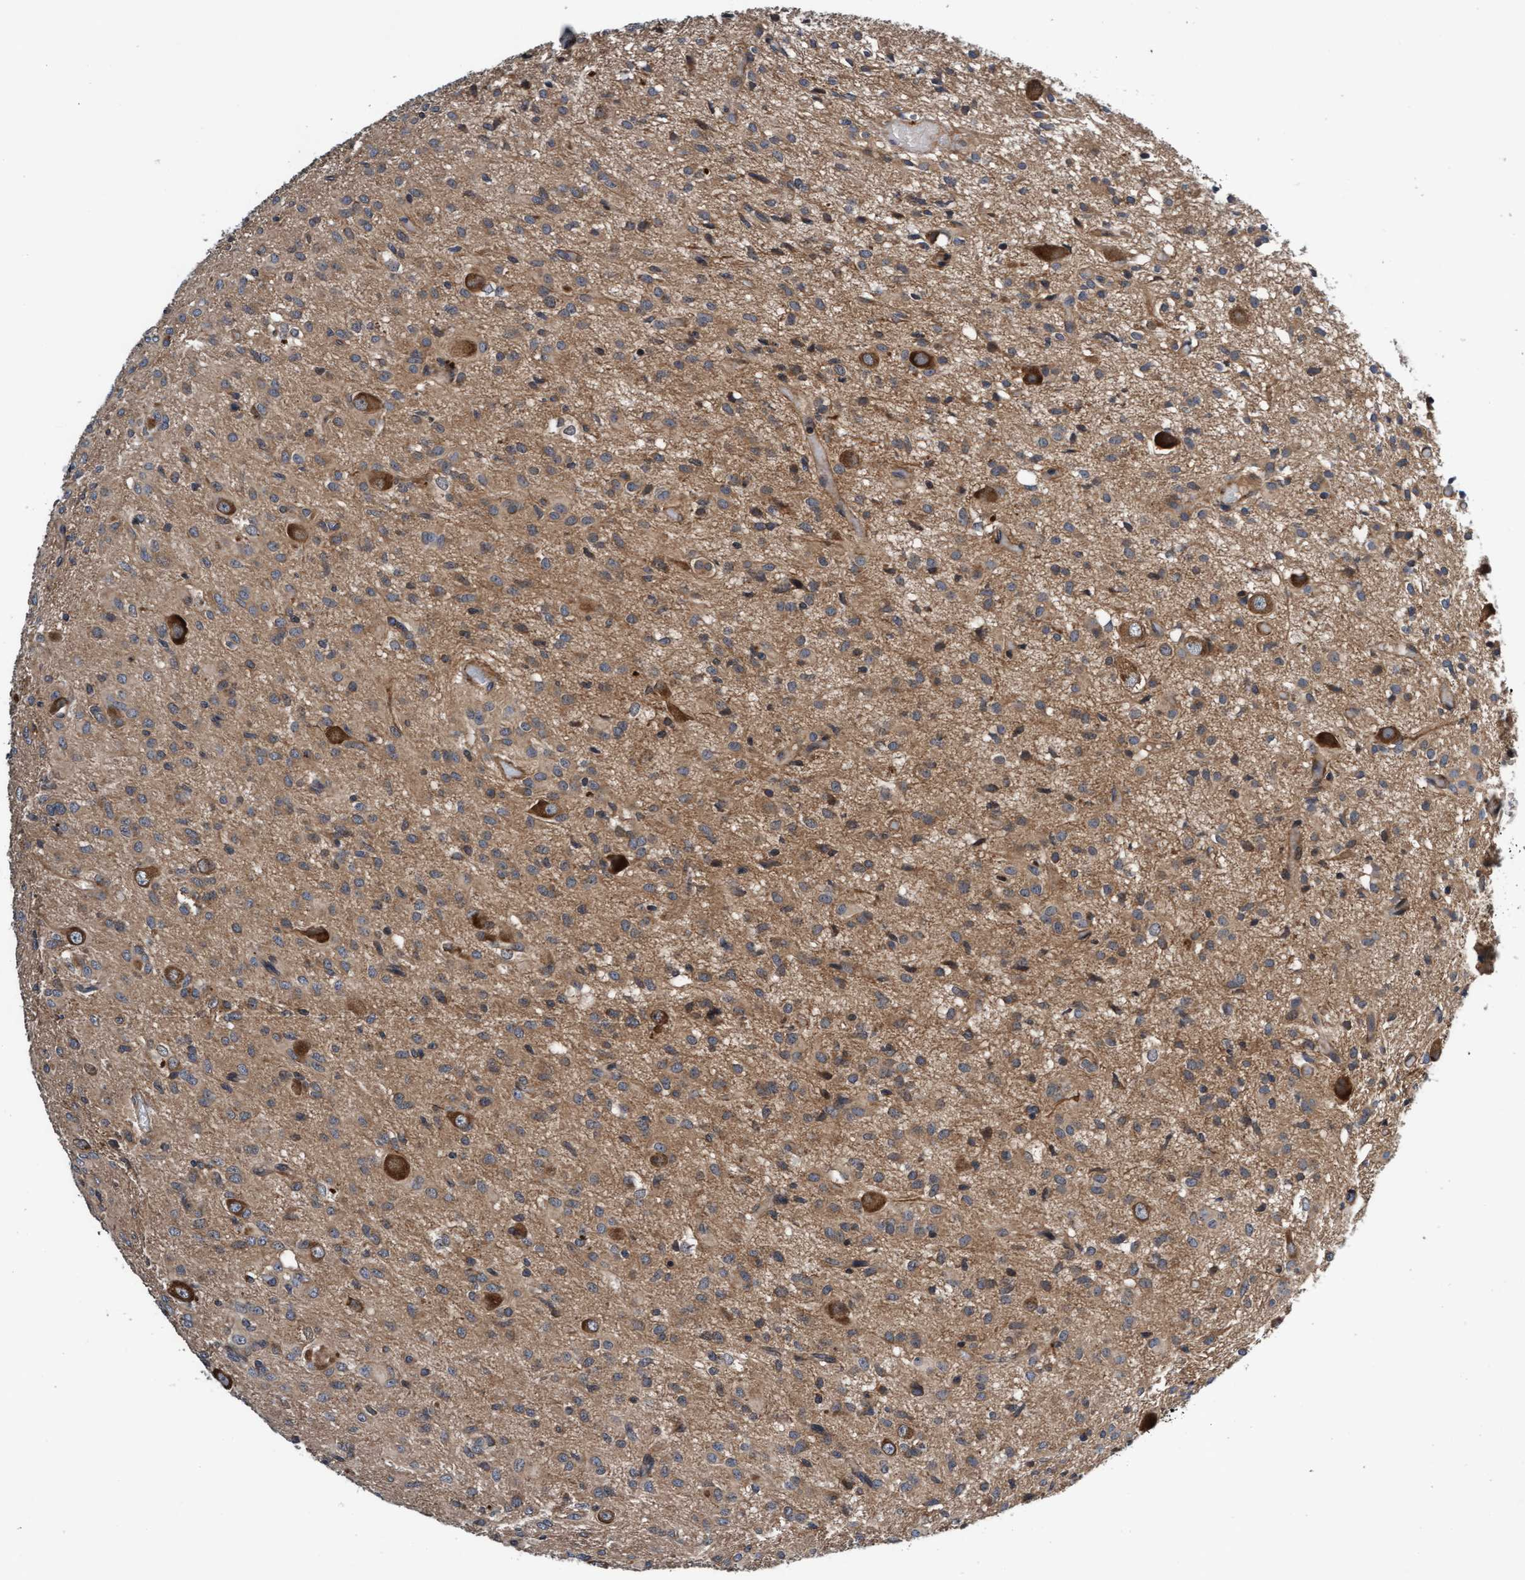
{"staining": {"intensity": "moderate", "quantity": "25%-75%", "location": "cytoplasmic/membranous"}, "tissue": "glioma", "cell_type": "Tumor cells", "image_type": "cancer", "snomed": [{"axis": "morphology", "description": "Glioma, malignant, High grade"}, {"axis": "topography", "description": "Brain"}], "caption": "Malignant glioma (high-grade) stained with a protein marker demonstrates moderate staining in tumor cells.", "gene": "EFCAB13", "patient": {"sex": "female", "age": 59}}